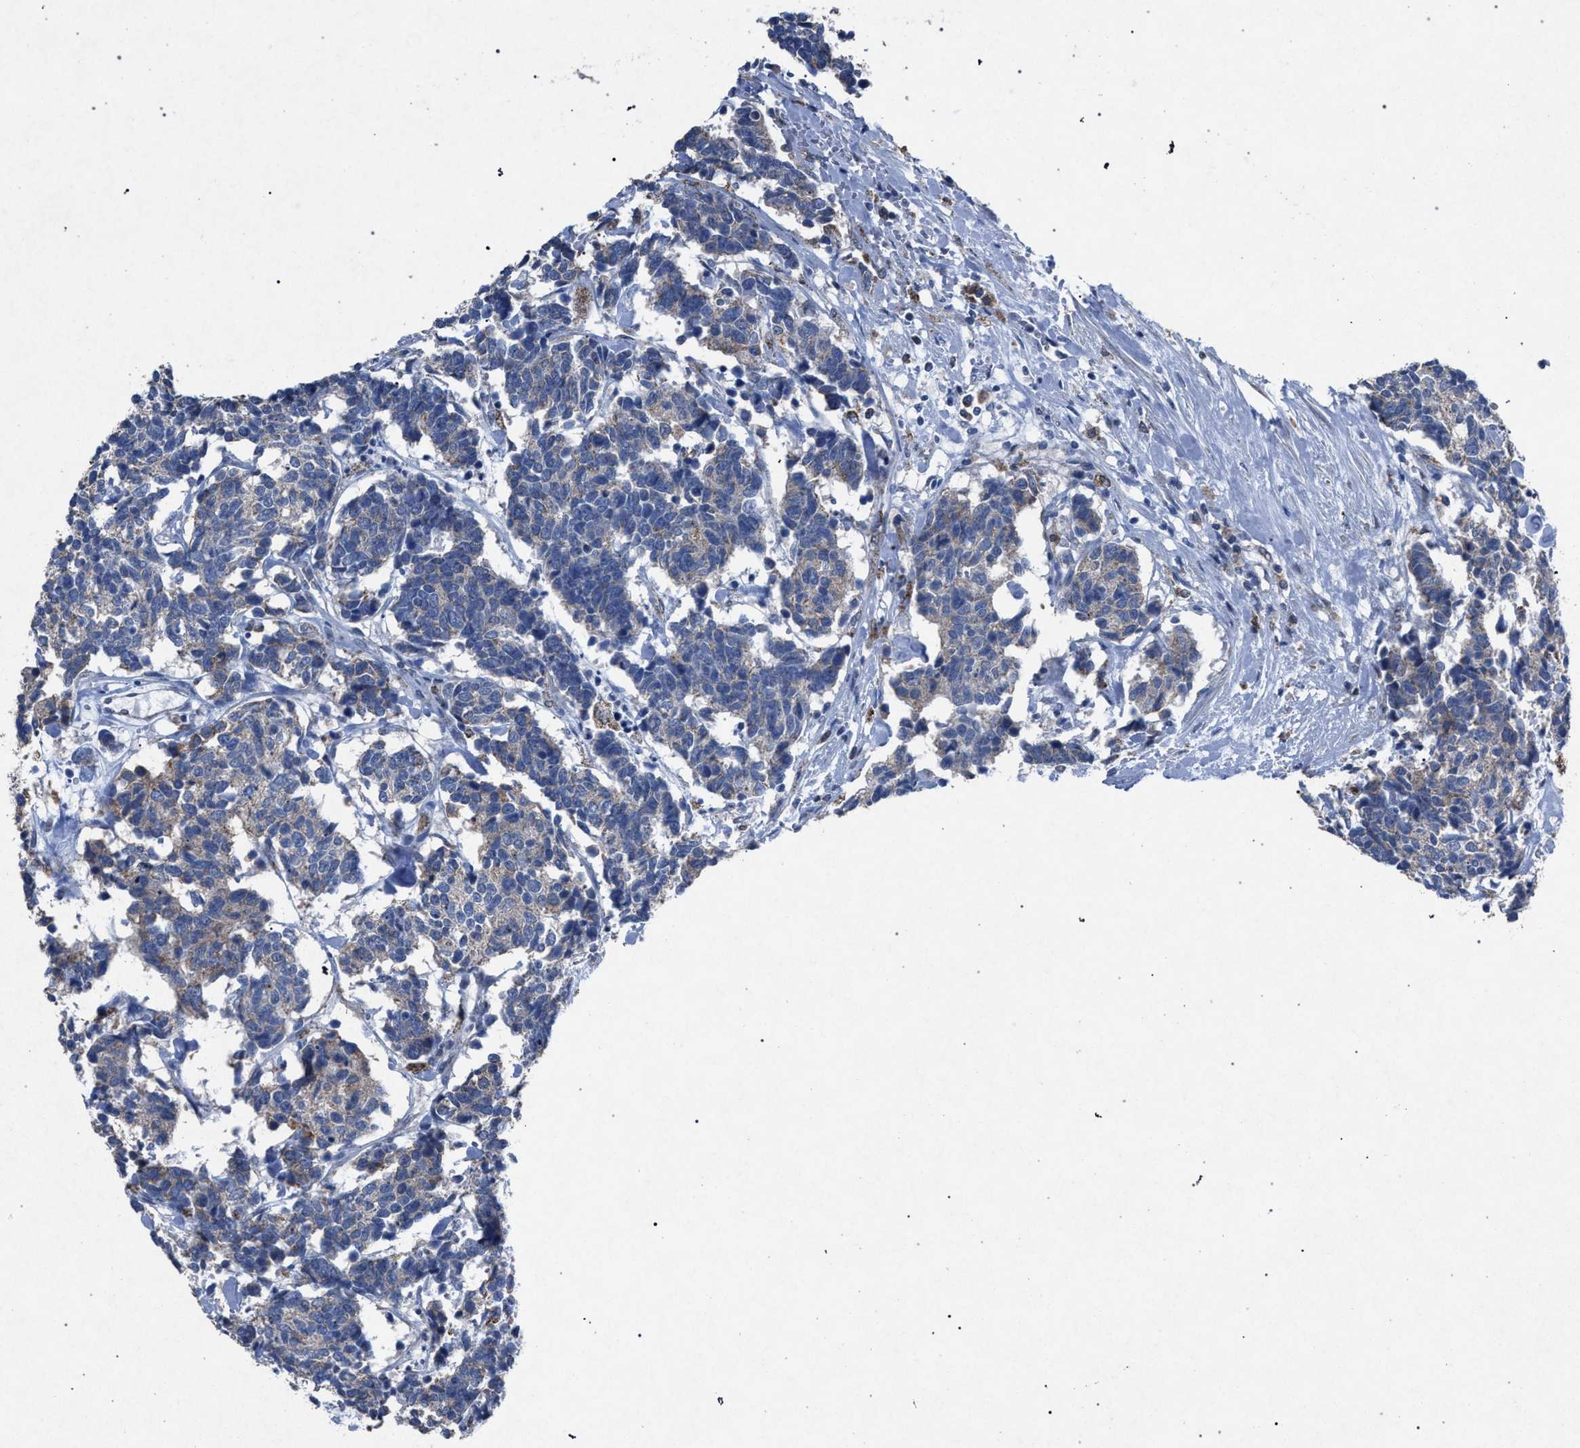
{"staining": {"intensity": "negative", "quantity": "none", "location": "none"}, "tissue": "carcinoid", "cell_type": "Tumor cells", "image_type": "cancer", "snomed": [{"axis": "morphology", "description": "Carcinoma, NOS"}, {"axis": "morphology", "description": "Carcinoid, malignant, NOS"}, {"axis": "topography", "description": "Urinary bladder"}], "caption": "There is no significant expression in tumor cells of carcinoid (malignant).", "gene": "HSD17B4", "patient": {"sex": "male", "age": 57}}